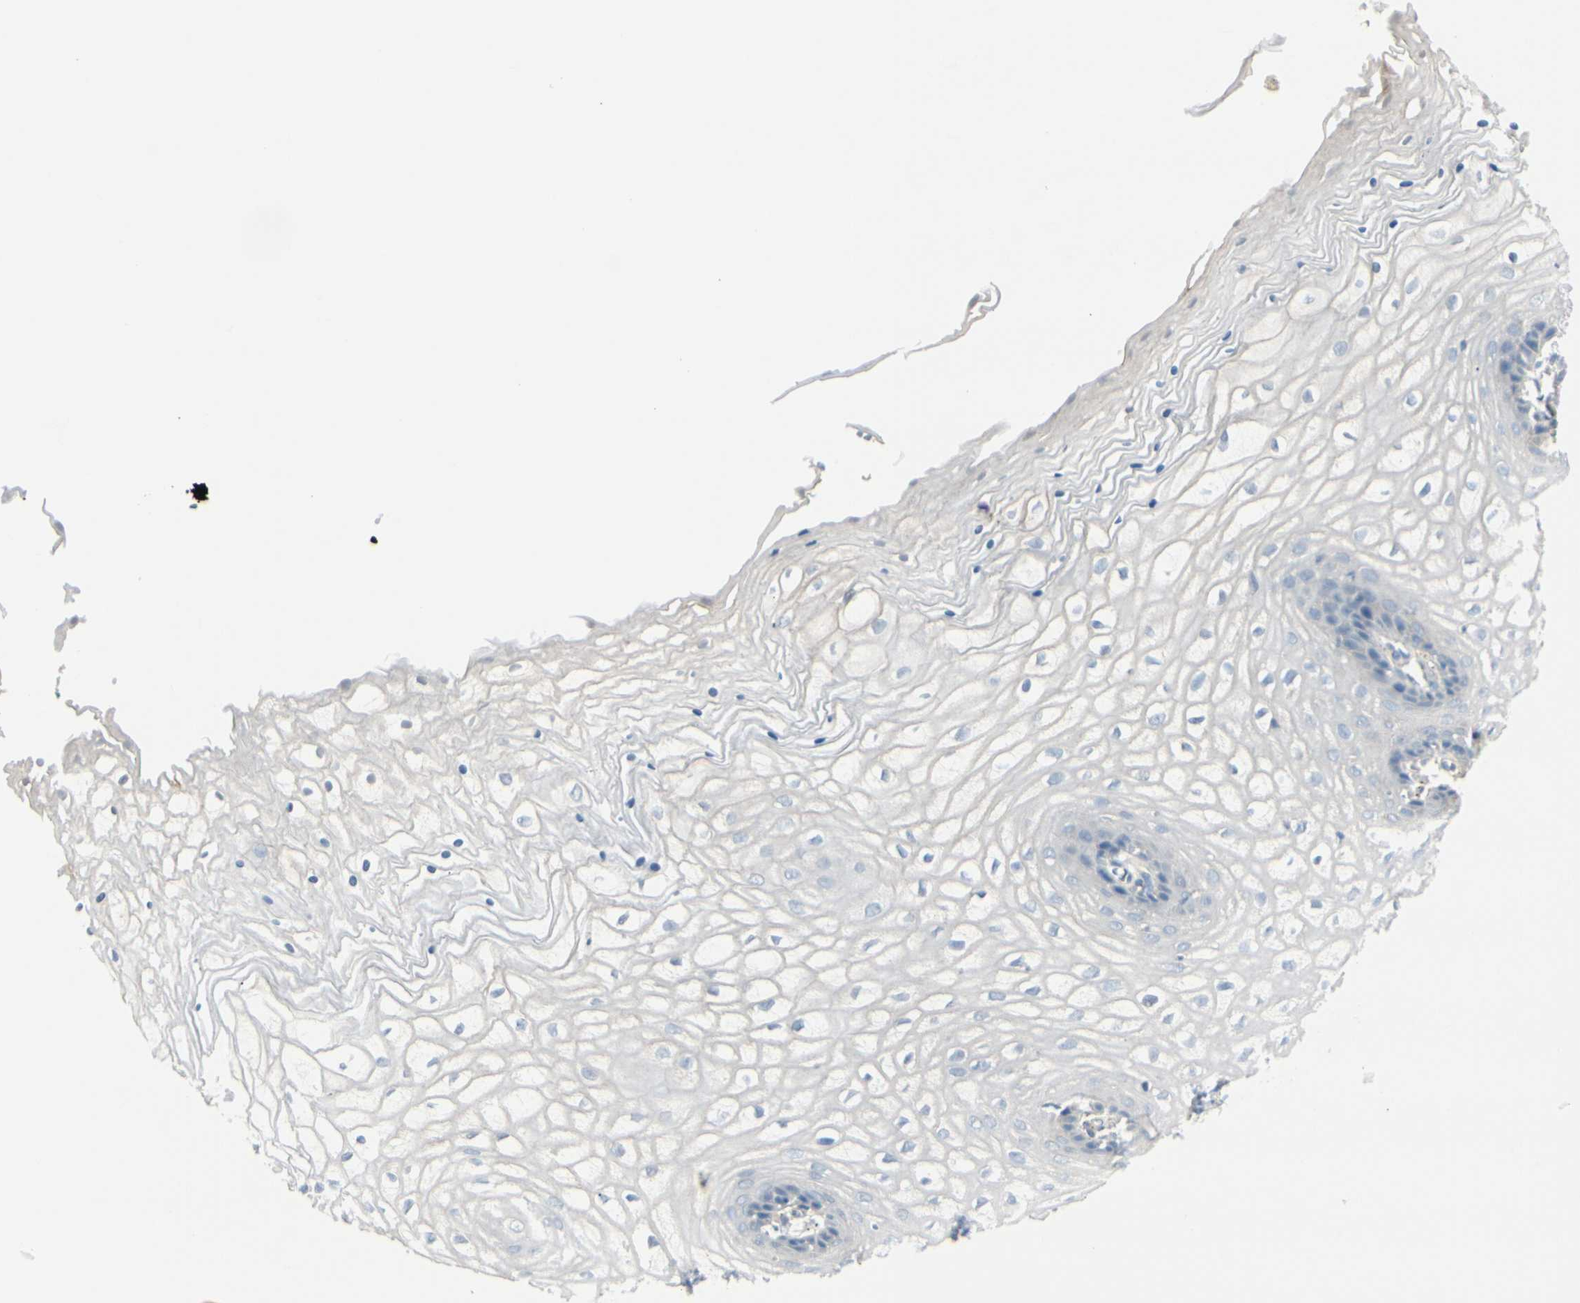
{"staining": {"intensity": "negative", "quantity": "none", "location": "none"}, "tissue": "vagina", "cell_type": "Squamous epithelial cells", "image_type": "normal", "snomed": [{"axis": "morphology", "description": "Normal tissue, NOS"}, {"axis": "topography", "description": "Vagina"}], "caption": "Immunohistochemistry histopathology image of benign vagina stained for a protein (brown), which displays no positivity in squamous epithelial cells.", "gene": "CACNA2D1", "patient": {"sex": "female", "age": 34}}